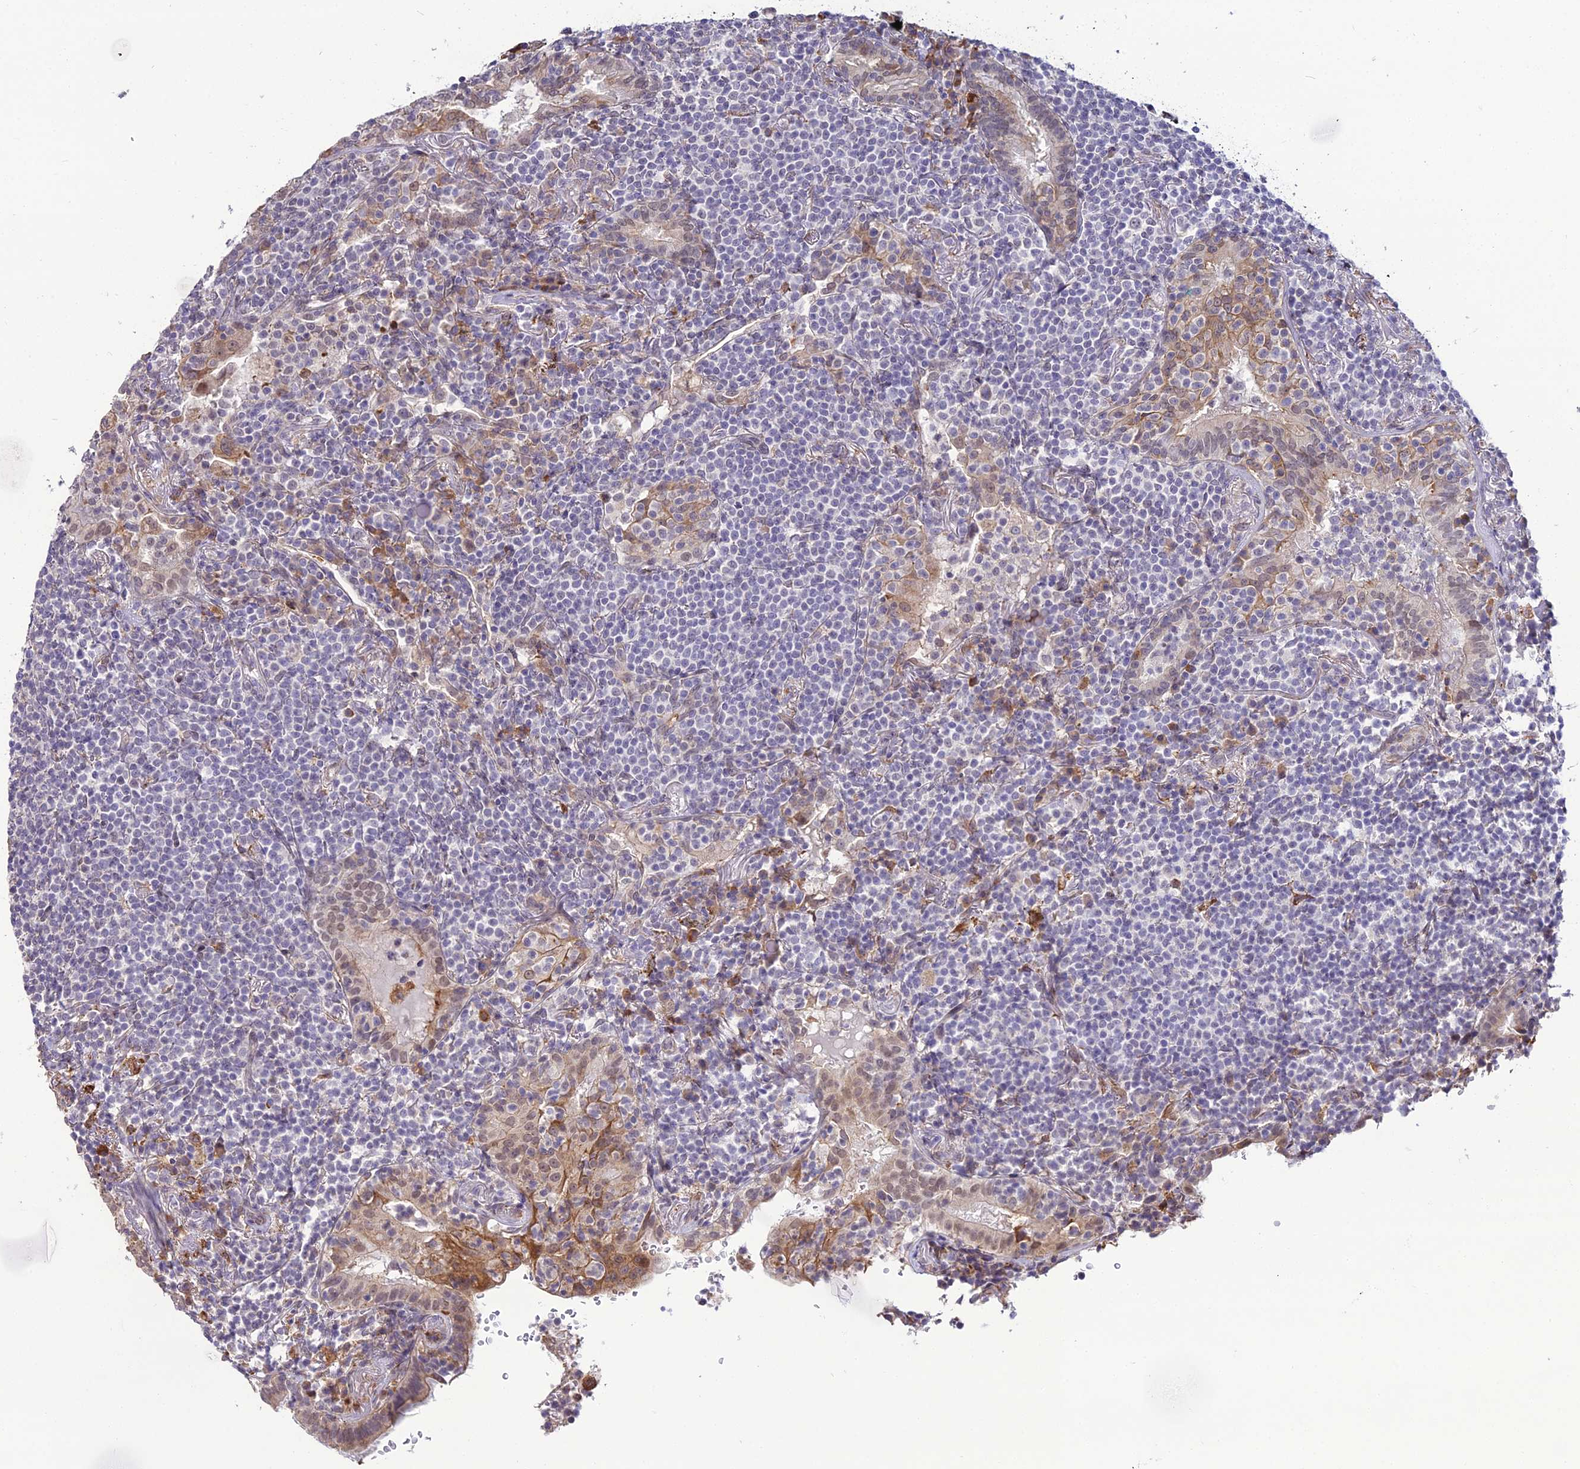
{"staining": {"intensity": "negative", "quantity": "none", "location": "none"}, "tissue": "lymphoma", "cell_type": "Tumor cells", "image_type": "cancer", "snomed": [{"axis": "morphology", "description": "Malignant lymphoma, non-Hodgkin's type, Low grade"}, {"axis": "topography", "description": "Lung"}], "caption": "This is a image of immunohistochemistry staining of lymphoma, which shows no positivity in tumor cells. (DAB immunohistochemistry (IHC) with hematoxylin counter stain).", "gene": "TROAP", "patient": {"sex": "female", "age": 71}}